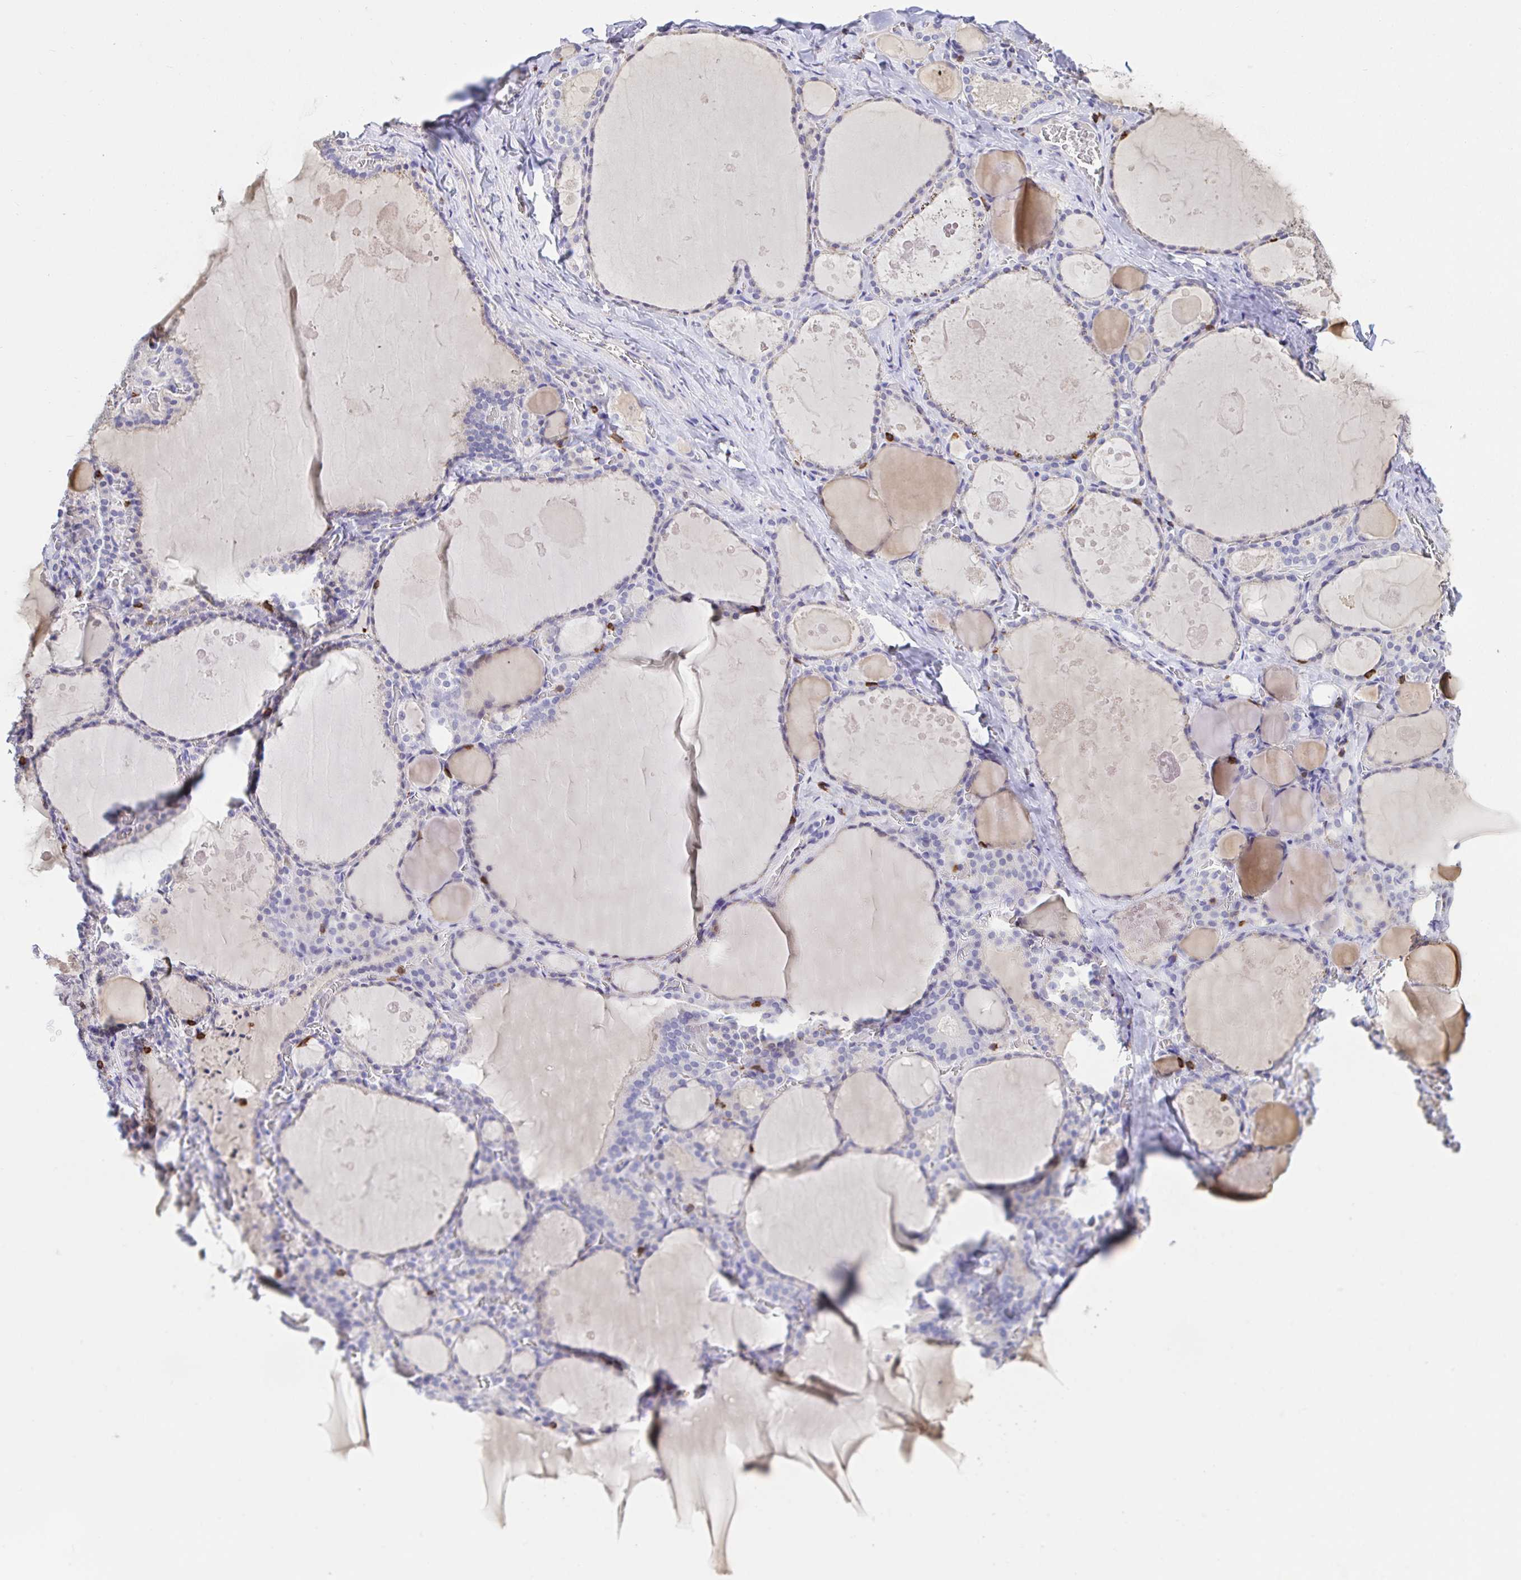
{"staining": {"intensity": "negative", "quantity": "none", "location": "none"}, "tissue": "thyroid gland", "cell_type": "Glandular cells", "image_type": "normal", "snomed": [{"axis": "morphology", "description": "Normal tissue, NOS"}, {"axis": "topography", "description": "Thyroid gland"}], "caption": "Immunohistochemistry (IHC) micrograph of benign thyroid gland: thyroid gland stained with DAB demonstrates no significant protein staining in glandular cells. (Stains: DAB (3,3'-diaminobenzidine) immunohistochemistry with hematoxylin counter stain, Microscopy: brightfield microscopy at high magnification).", "gene": "SKAP1", "patient": {"sex": "male", "age": 56}}